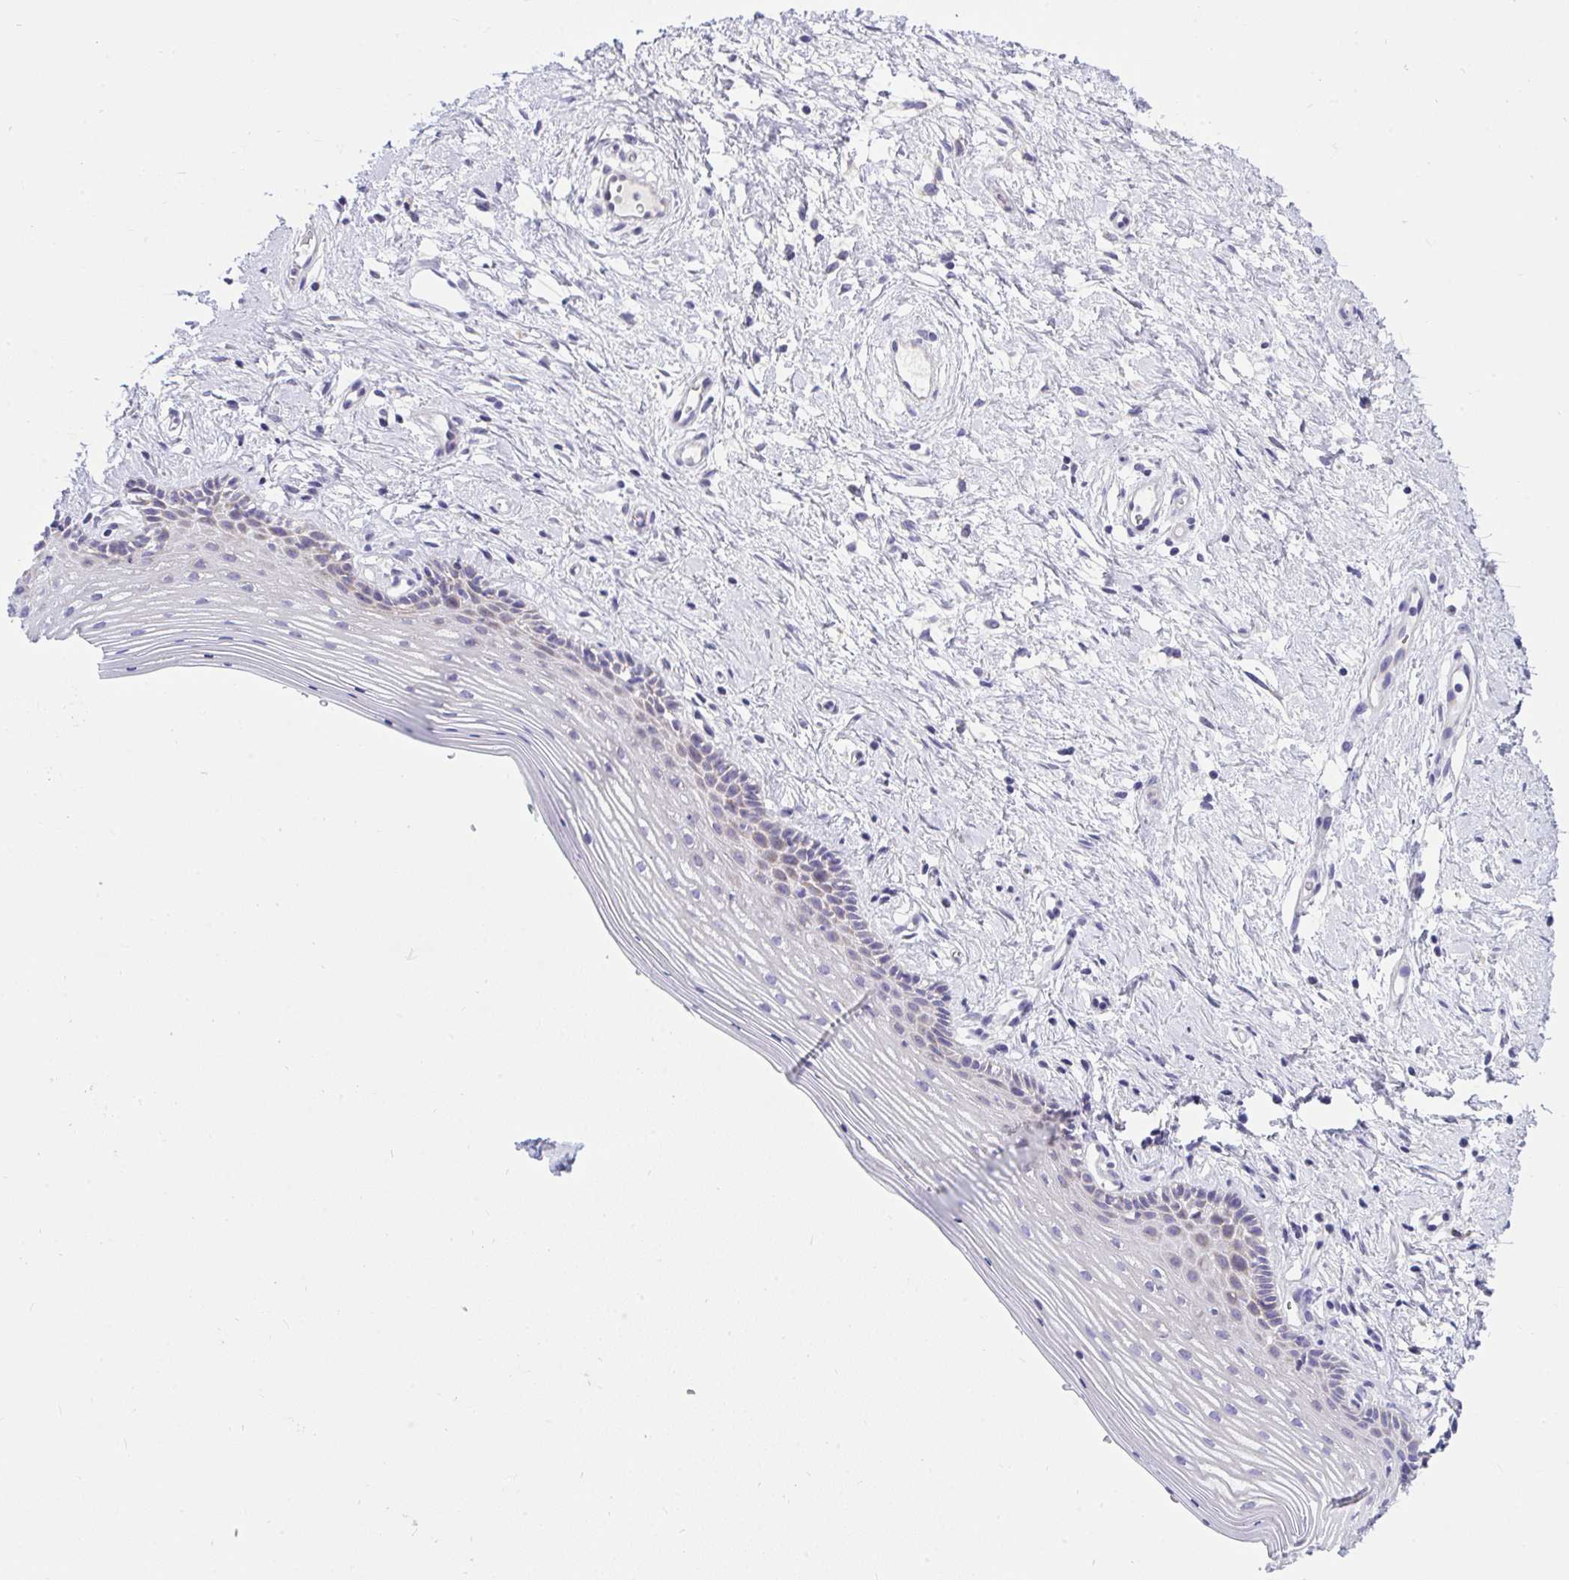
{"staining": {"intensity": "weak", "quantity": "25%-75%", "location": "cytoplasmic/membranous"}, "tissue": "vagina", "cell_type": "Squamous epithelial cells", "image_type": "normal", "snomed": [{"axis": "morphology", "description": "Normal tissue, NOS"}, {"axis": "topography", "description": "Vagina"}], "caption": "Immunohistochemical staining of benign vagina displays low levels of weak cytoplasmic/membranous staining in about 25%-75% of squamous epithelial cells.", "gene": "DTX3", "patient": {"sex": "female", "age": 42}}